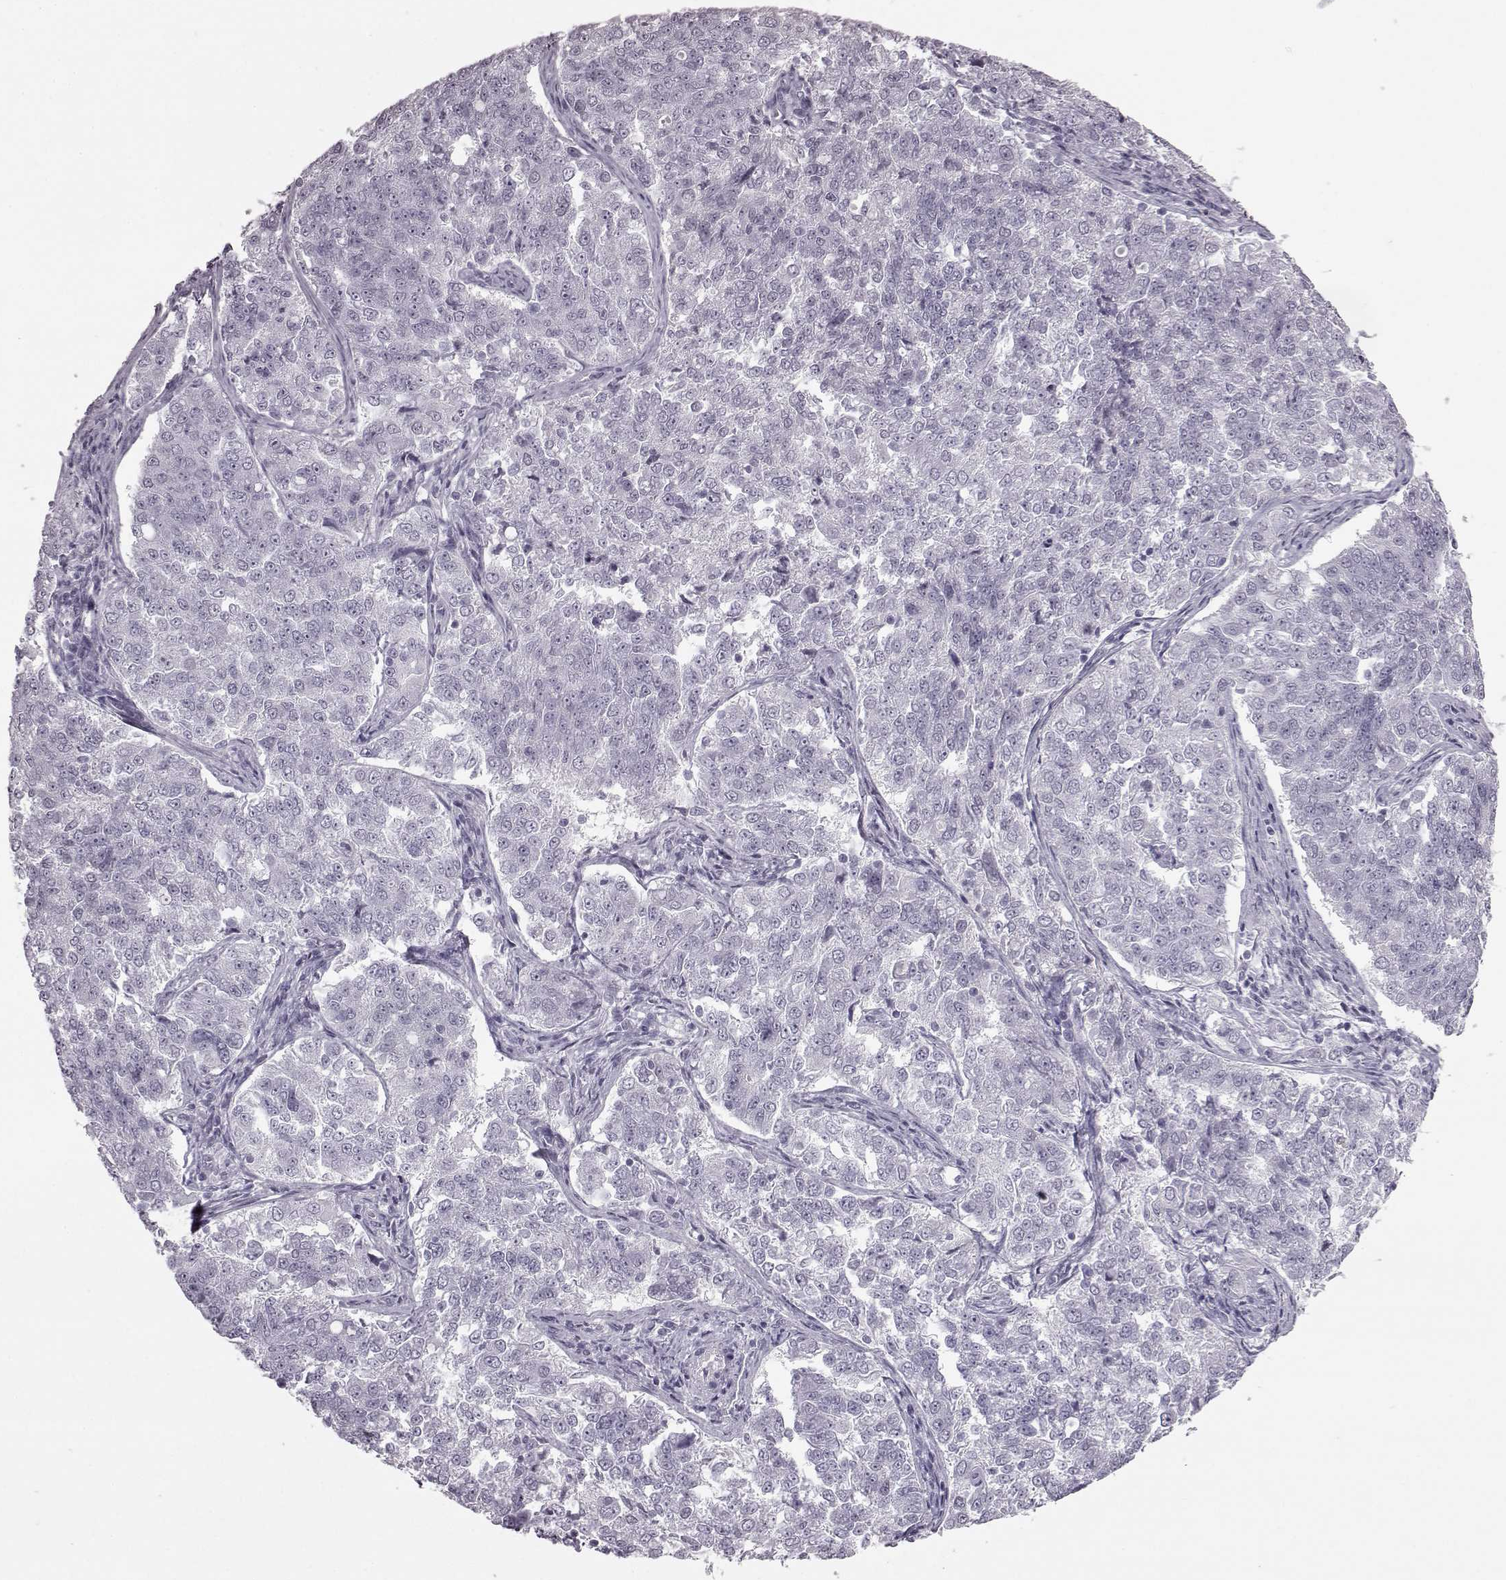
{"staining": {"intensity": "negative", "quantity": "none", "location": "none"}, "tissue": "endometrial cancer", "cell_type": "Tumor cells", "image_type": "cancer", "snomed": [{"axis": "morphology", "description": "Adenocarcinoma, NOS"}, {"axis": "topography", "description": "Endometrium"}], "caption": "An image of human endometrial cancer is negative for staining in tumor cells. (Brightfield microscopy of DAB immunohistochemistry at high magnification).", "gene": "PRPH2", "patient": {"sex": "female", "age": 43}}